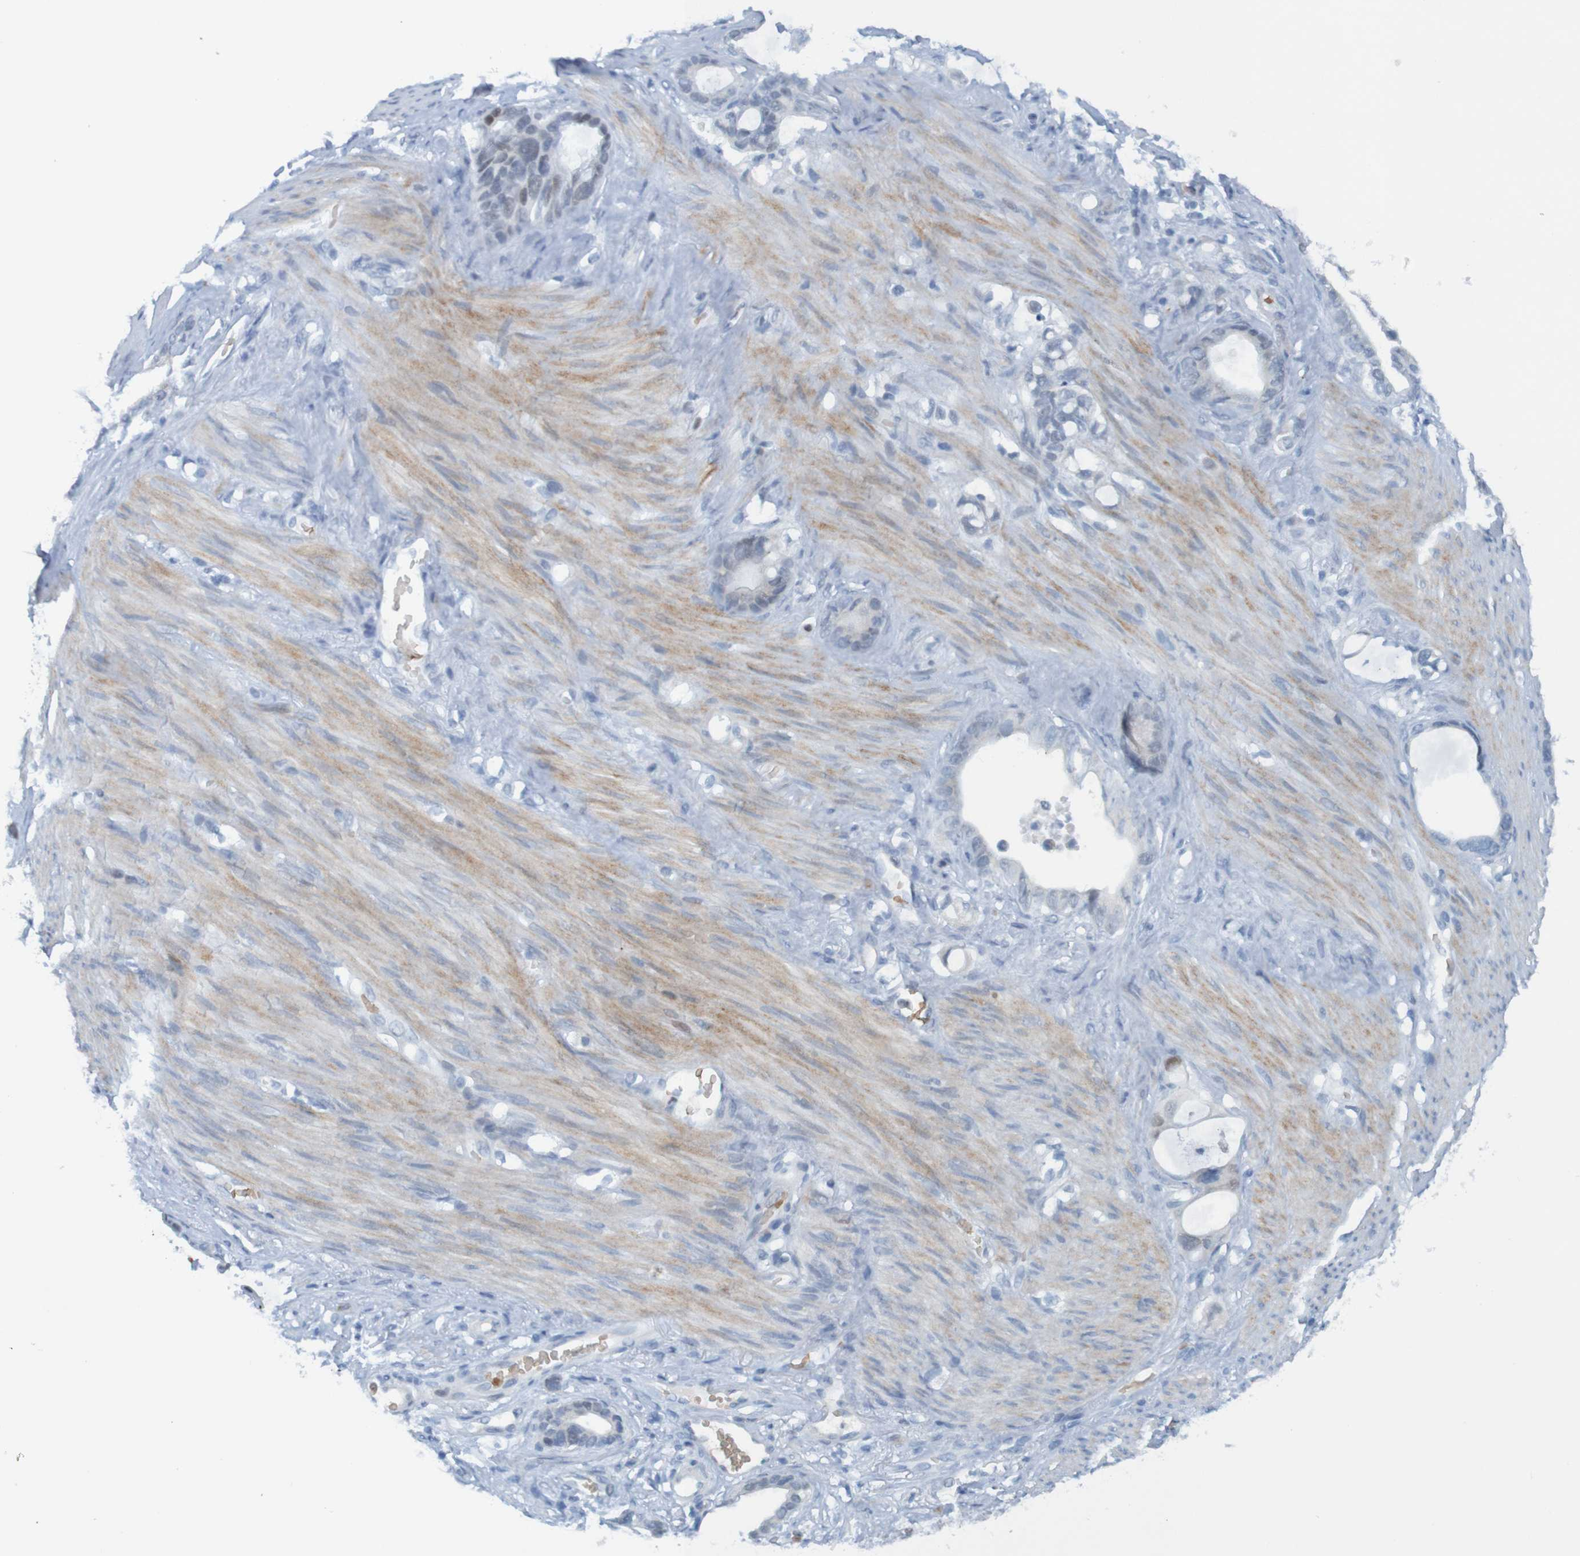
{"staining": {"intensity": "negative", "quantity": "none", "location": "none"}, "tissue": "stomach cancer", "cell_type": "Tumor cells", "image_type": "cancer", "snomed": [{"axis": "morphology", "description": "Adenocarcinoma, NOS"}, {"axis": "topography", "description": "Stomach"}], "caption": "IHC of adenocarcinoma (stomach) reveals no staining in tumor cells.", "gene": "USP36", "patient": {"sex": "female", "age": 75}}